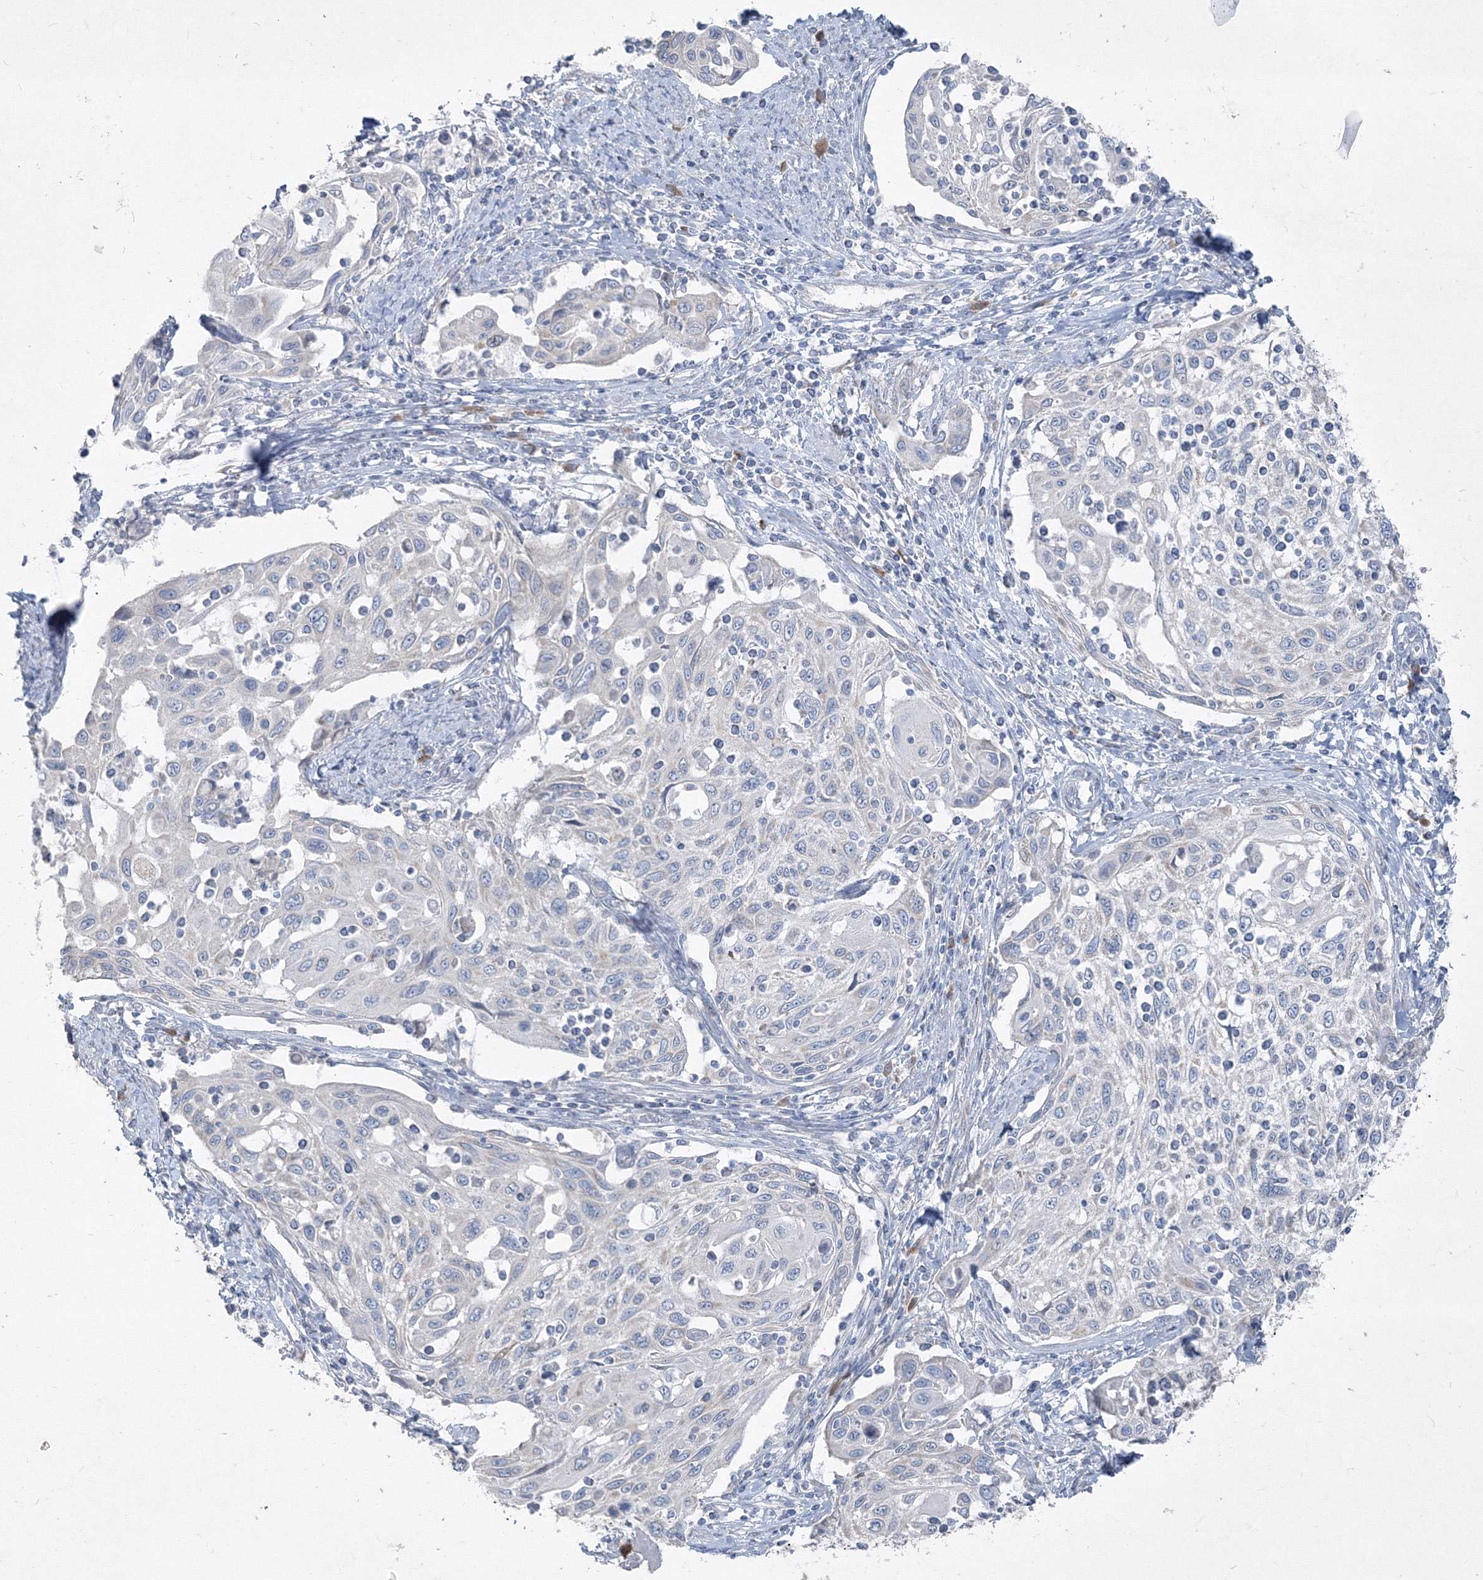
{"staining": {"intensity": "negative", "quantity": "none", "location": "none"}, "tissue": "cervical cancer", "cell_type": "Tumor cells", "image_type": "cancer", "snomed": [{"axis": "morphology", "description": "Squamous cell carcinoma, NOS"}, {"axis": "topography", "description": "Cervix"}], "caption": "This is an IHC micrograph of cervical cancer. There is no expression in tumor cells.", "gene": "IFNAR1", "patient": {"sex": "female", "age": 70}}